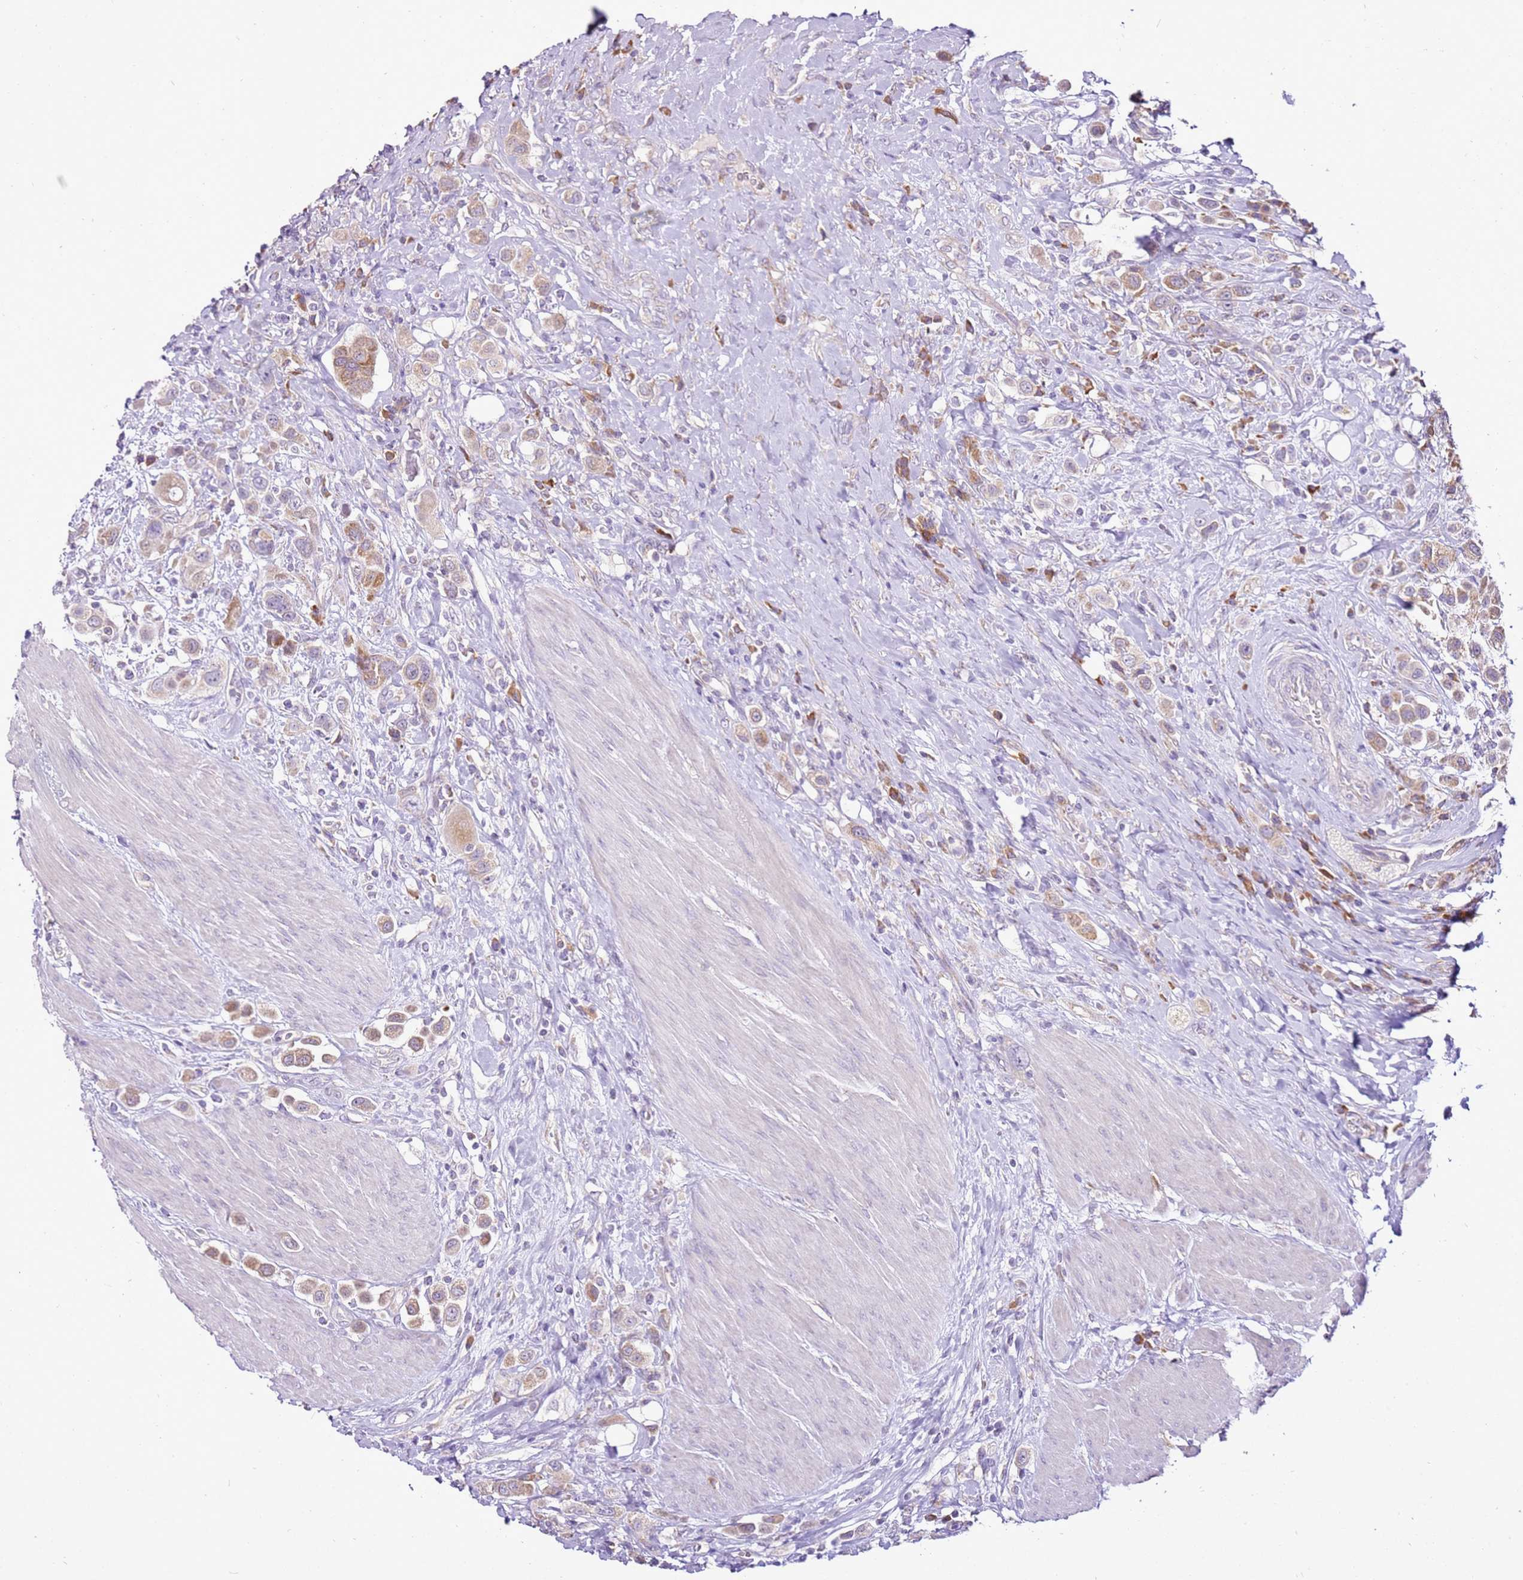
{"staining": {"intensity": "moderate", "quantity": "25%-75%", "location": "cytoplasmic/membranous"}, "tissue": "urothelial cancer", "cell_type": "Tumor cells", "image_type": "cancer", "snomed": [{"axis": "morphology", "description": "Urothelial carcinoma, High grade"}, {"axis": "topography", "description": "Urinary bladder"}], "caption": "Immunohistochemical staining of human high-grade urothelial carcinoma demonstrates medium levels of moderate cytoplasmic/membranous expression in about 25%-75% of tumor cells.", "gene": "MRPL36", "patient": {"sex": "male", "age": 50}}